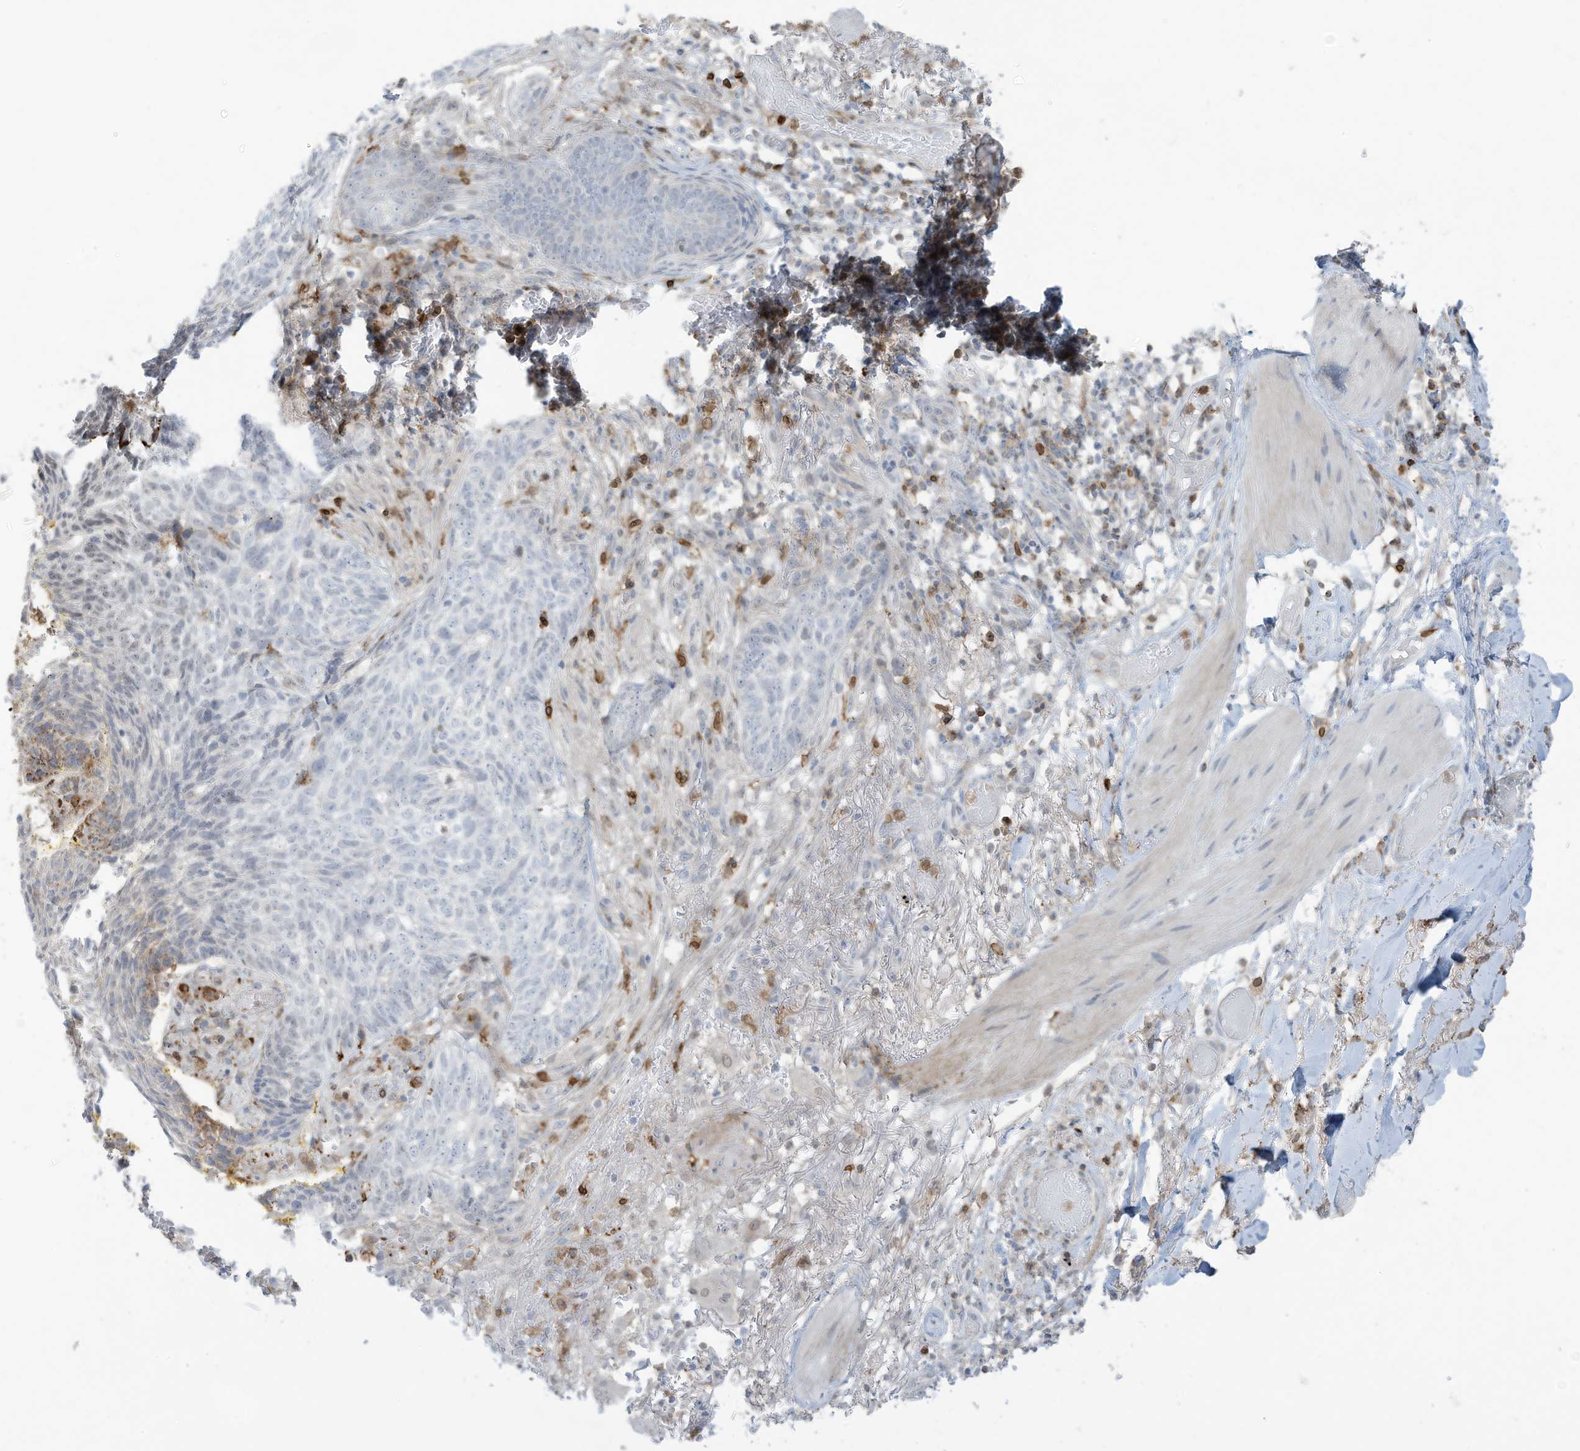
{"staining": {"intensity": "negative", "quantity": "none", "location": "none"}, "tissue": "skin cancer", "cell_type": "Tumor cells", "image_type": "cancer", "snomed": [{"axis": "morphology", "description": "Normal tissue, NOS"}, {"axis": "morphology", "description": "Basal cell carcinoma"}, {"axis": "topography", "description": "Skin"}], "caption": "High power microscopy micrograph of an immunohistochemistry micrograph of skin cancer (basal cell carcinoma), revealing no significant expression in tumor cells.", "gene": "NOTO", "patient": {"sex": "male", "age": 64}}